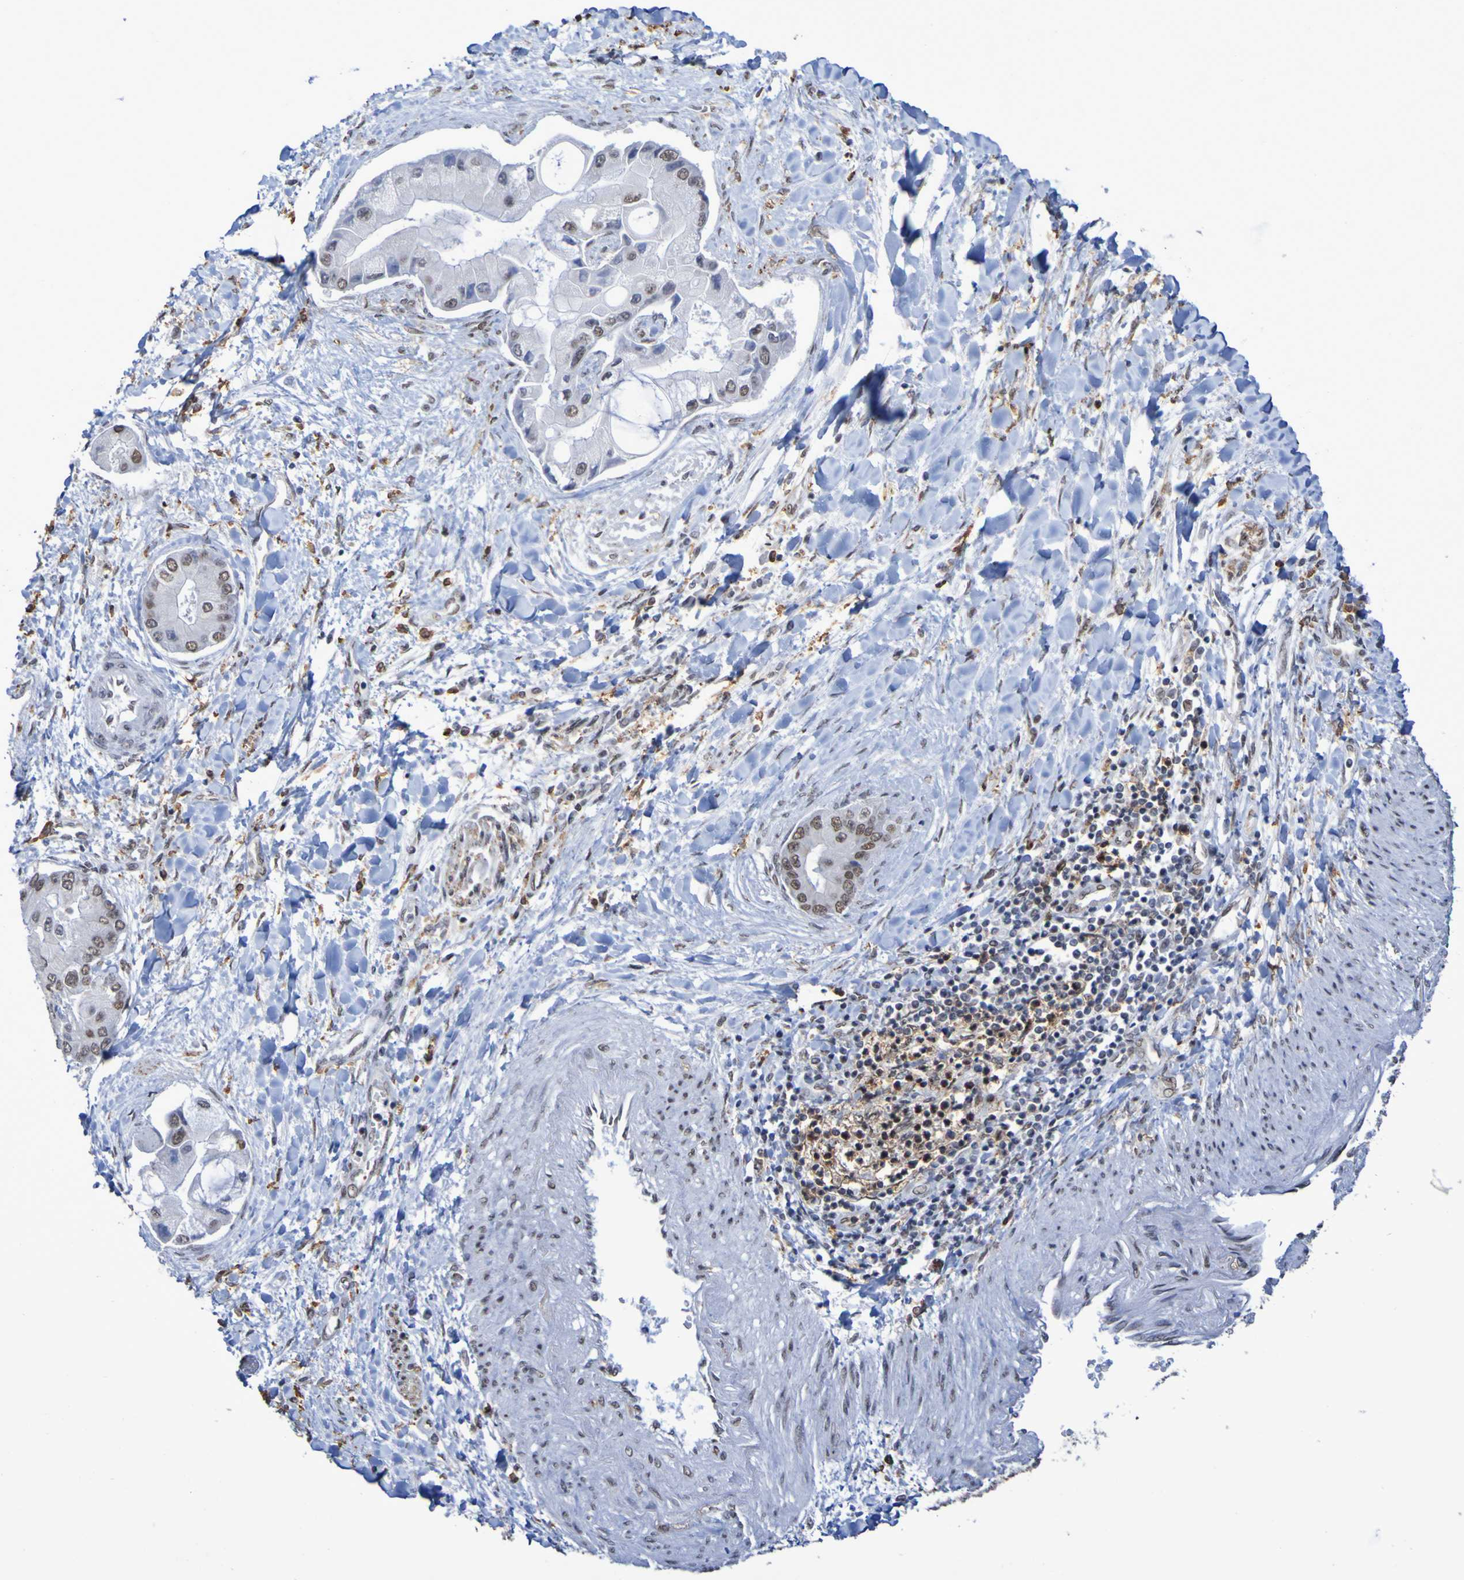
{"staining": {"intensity": "moderate", "quantity": "25%-75%", "location": "nuclear"}, "tissue": "liver cancer", "cell_type": "Tumor cells", "image_type": "cancer", "snomed": [{"axis": "morphology", "description": "Cholangiocarcinoma"}, {"axis": "topography", "description": "Liver"}], "caption": "Brown immunohistochemical staining in human liver cancer (cholangiocarcinoma) exhibits moderate nuclear positivity in about 25%-75% of tumor cells.", "gene": "MRTFB", "patient": {"sex": "male", "age": 50}}